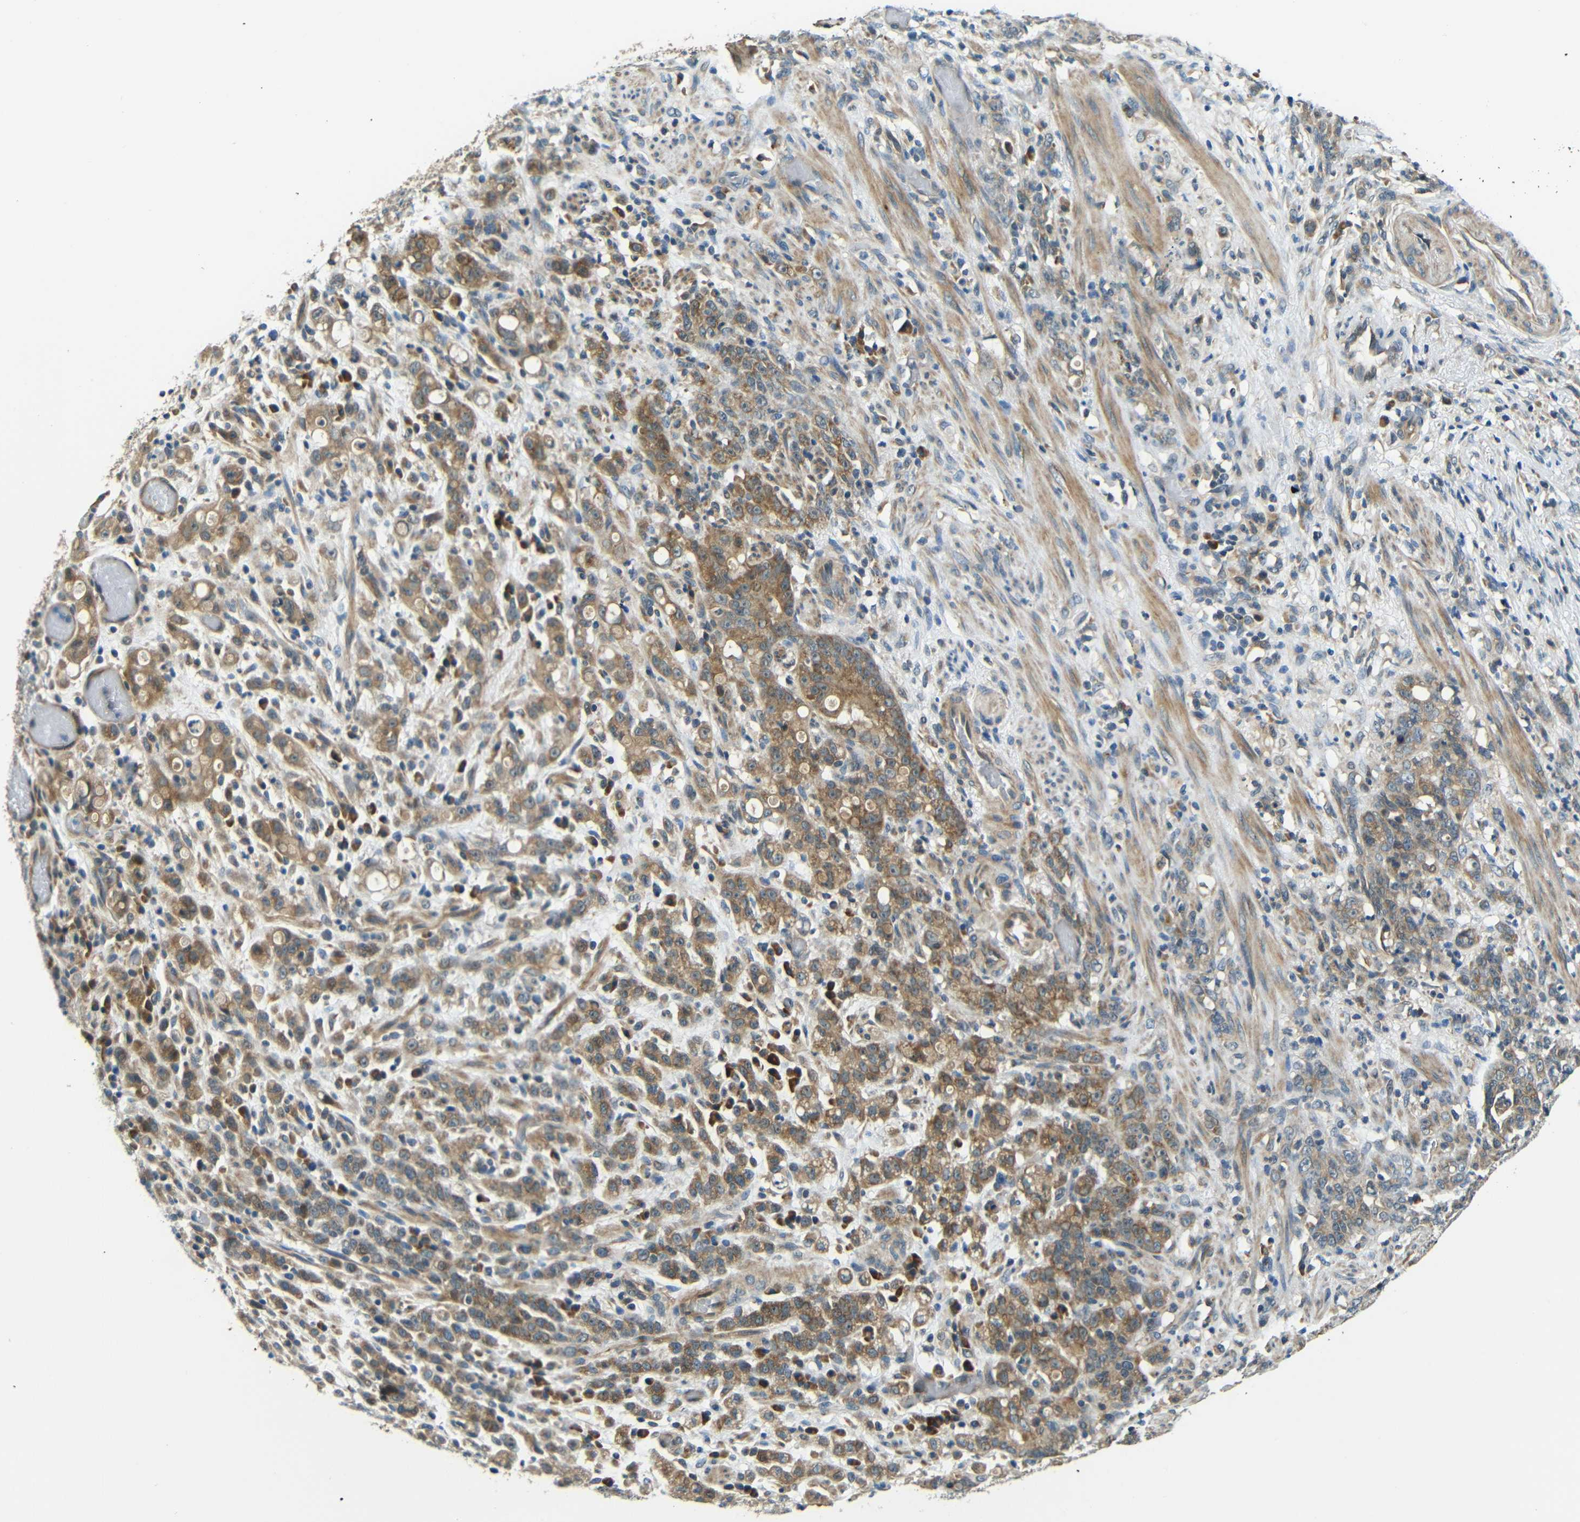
{"staining": {"intensity": "moderate", "quantity": ">75%", "location": "cytoplasmic/membranous"}, "tissue": "stomach cancer", "cell_type": "Tumor cells", "image_type": "cancer", "snomed": [{"axis": "morphology", "description": "Adenocarcinoma, NOS"}, {"axis": "topography", "description": "Stomach, lower"}], "caption": "Human adenocarcinoma (stomach) stained with a protein marker reveals moderate staining in tumor cells.", "gene": "FNDC3A", "patient": {"sex": "male", "age": 88}}